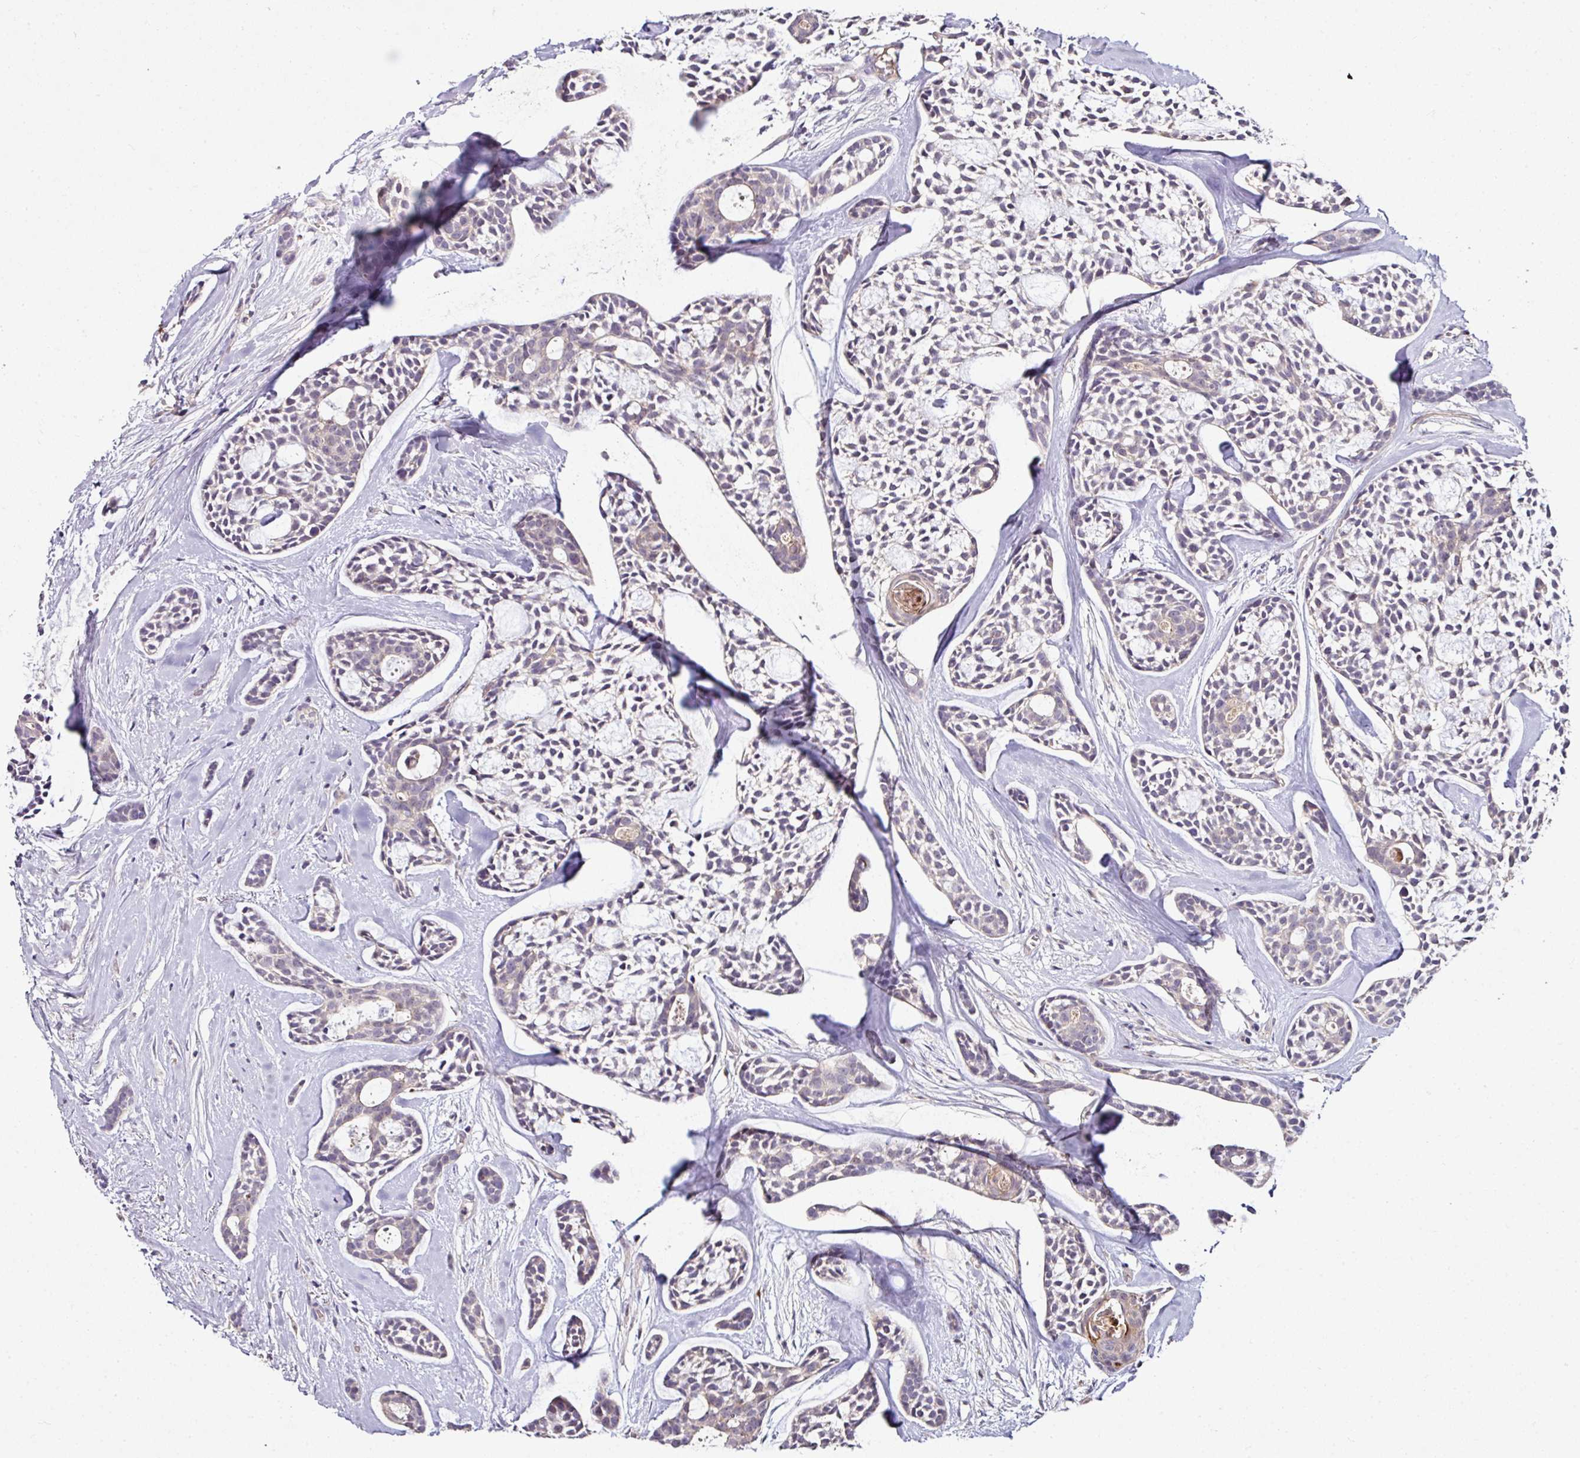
{"staining": {"intensity": "negative", "quantity": "none", "location": "none"}, "tissue": "head and neck cancer", "cell_type": "Tumor cells", "image_type": "cancer", "snomed": [{"axis": "morphology", "description": "Adenocarcinoma, NOS"}, {"axis": "topography", "description": "Subcutis"}, {"axis": "topography", "description": "Head-Neck"}], "caption": "DAB immunohistochemical staining of head and neck cancer (adenocarcinoma) shows no significant staining in tumor cells.", "gene": "AEBP2", "patient": {"sex": "female", "age": 73}}